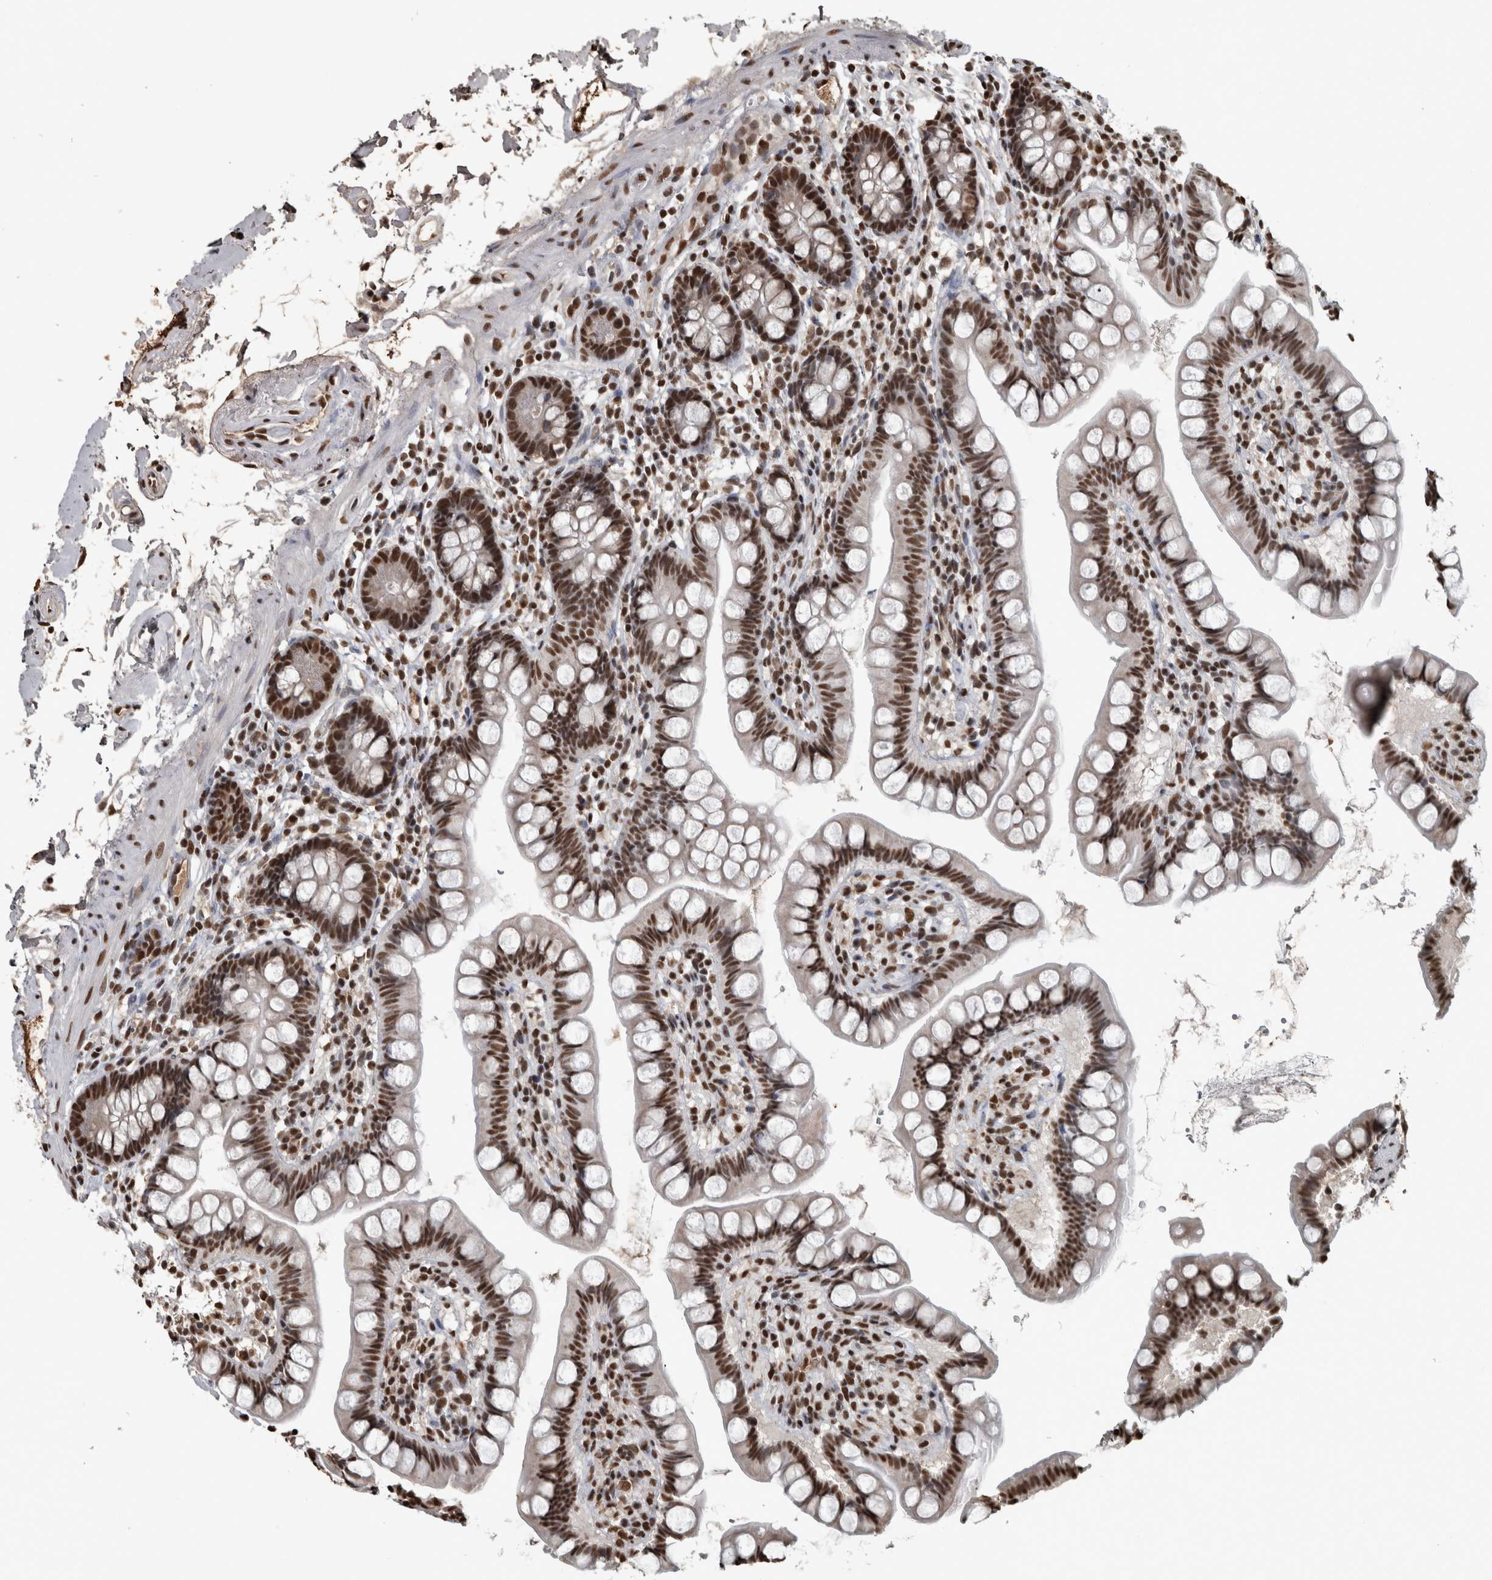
{"staining": {"intensity": "strong", "quantity": ">75%", "location": "nuclear"}, "tissue": "small intestine", "cell_type": "Glandular cells", "image_type": "normal", "snomed": [{"axis": "morphology", "description": "Normal tissue, NOS"}, {"axis": "topography", "description": "Small intestine"}], "caption": "Protein analysis of unremarkable small intestine exhibits strong nuclear staining in about >75% of glandular cells.", "gene": "TGS1", "patient": {"sex": "female", "age": 84}}